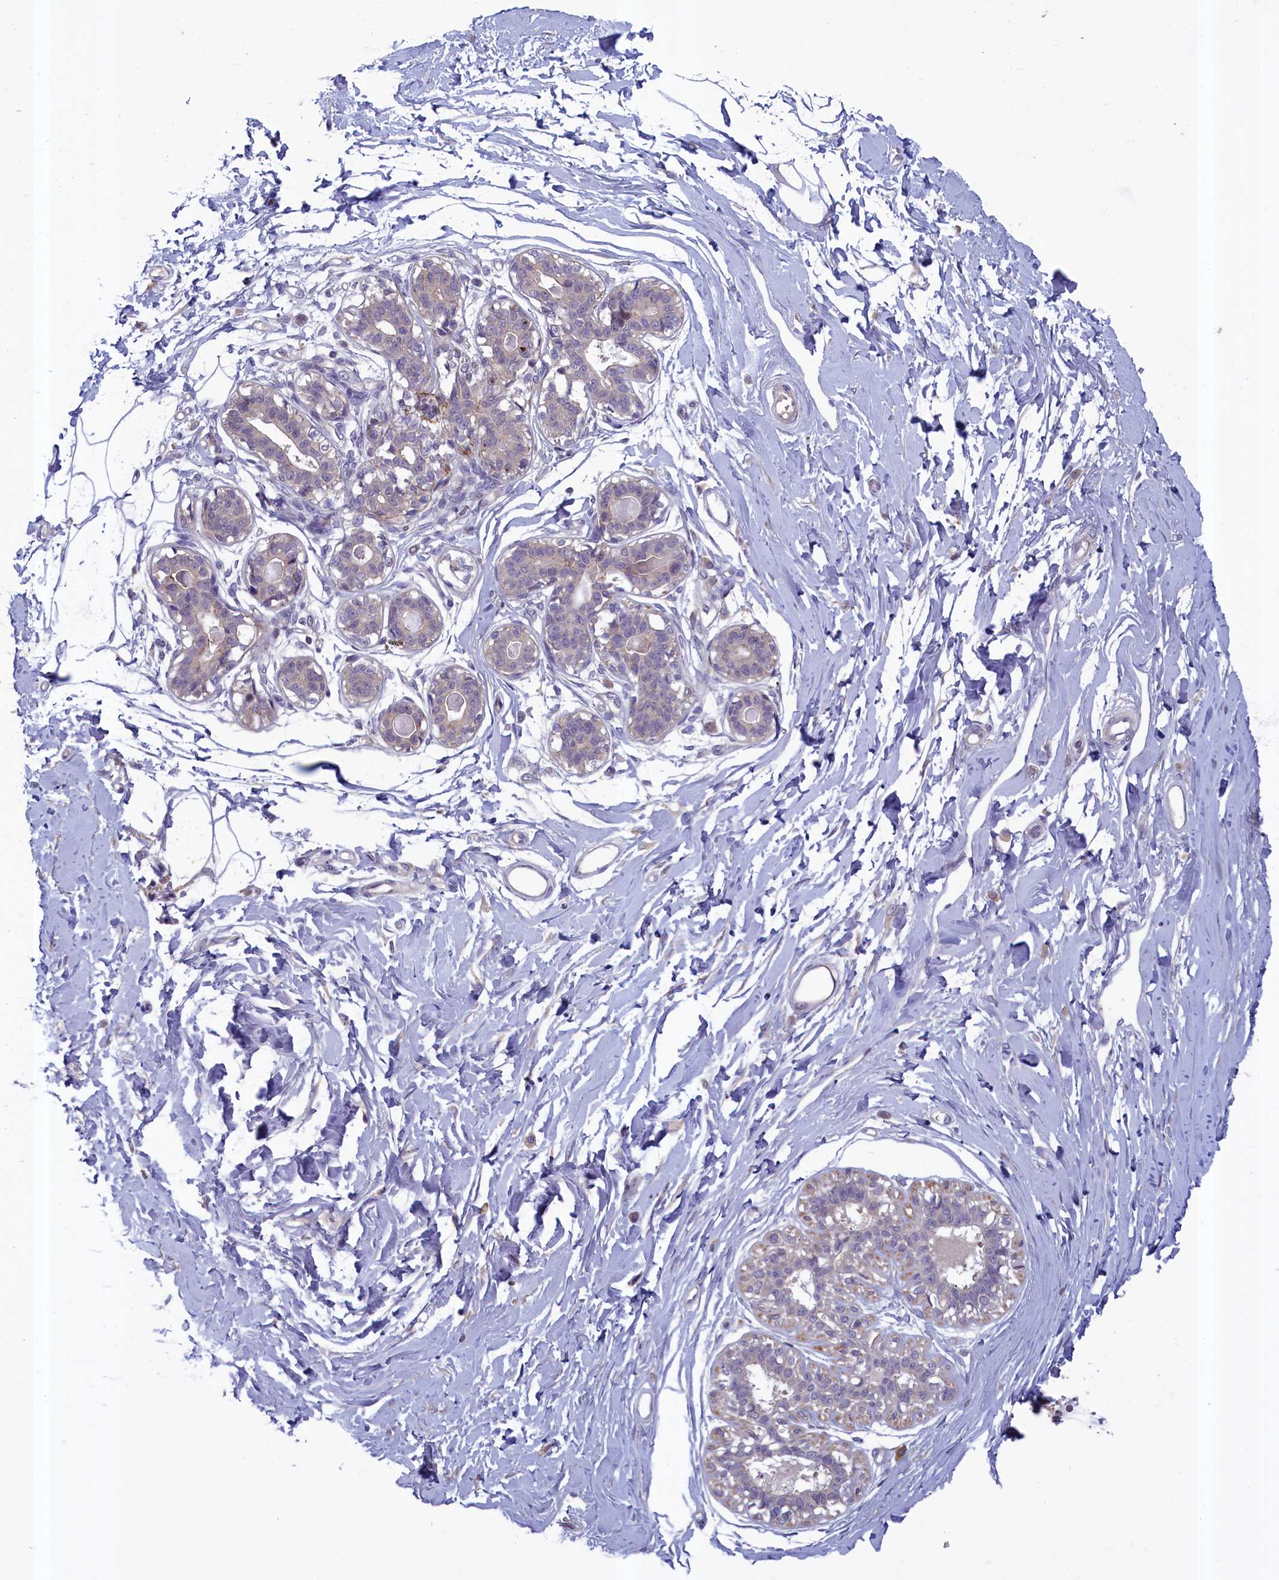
{"staining": {"intensity": "negative", "quantity": "none", "location": "none"}, "tissue": "breast", "cell_type": "Adipocytes", "image_type": "normal", "snomed": [{"axis": "morphology", "description": "Normal tissue, NOS"}, {"axis": "topography", "description": "Breast"}], "caption": "Immunohistochemistry image of benign breast: breast stained with DAB demonstrates no significant protein expression in adipocytes. (DAB IHC, high magnification).", "gene": "NUBP1", "patient": {"sex": "female", "age": 45}}